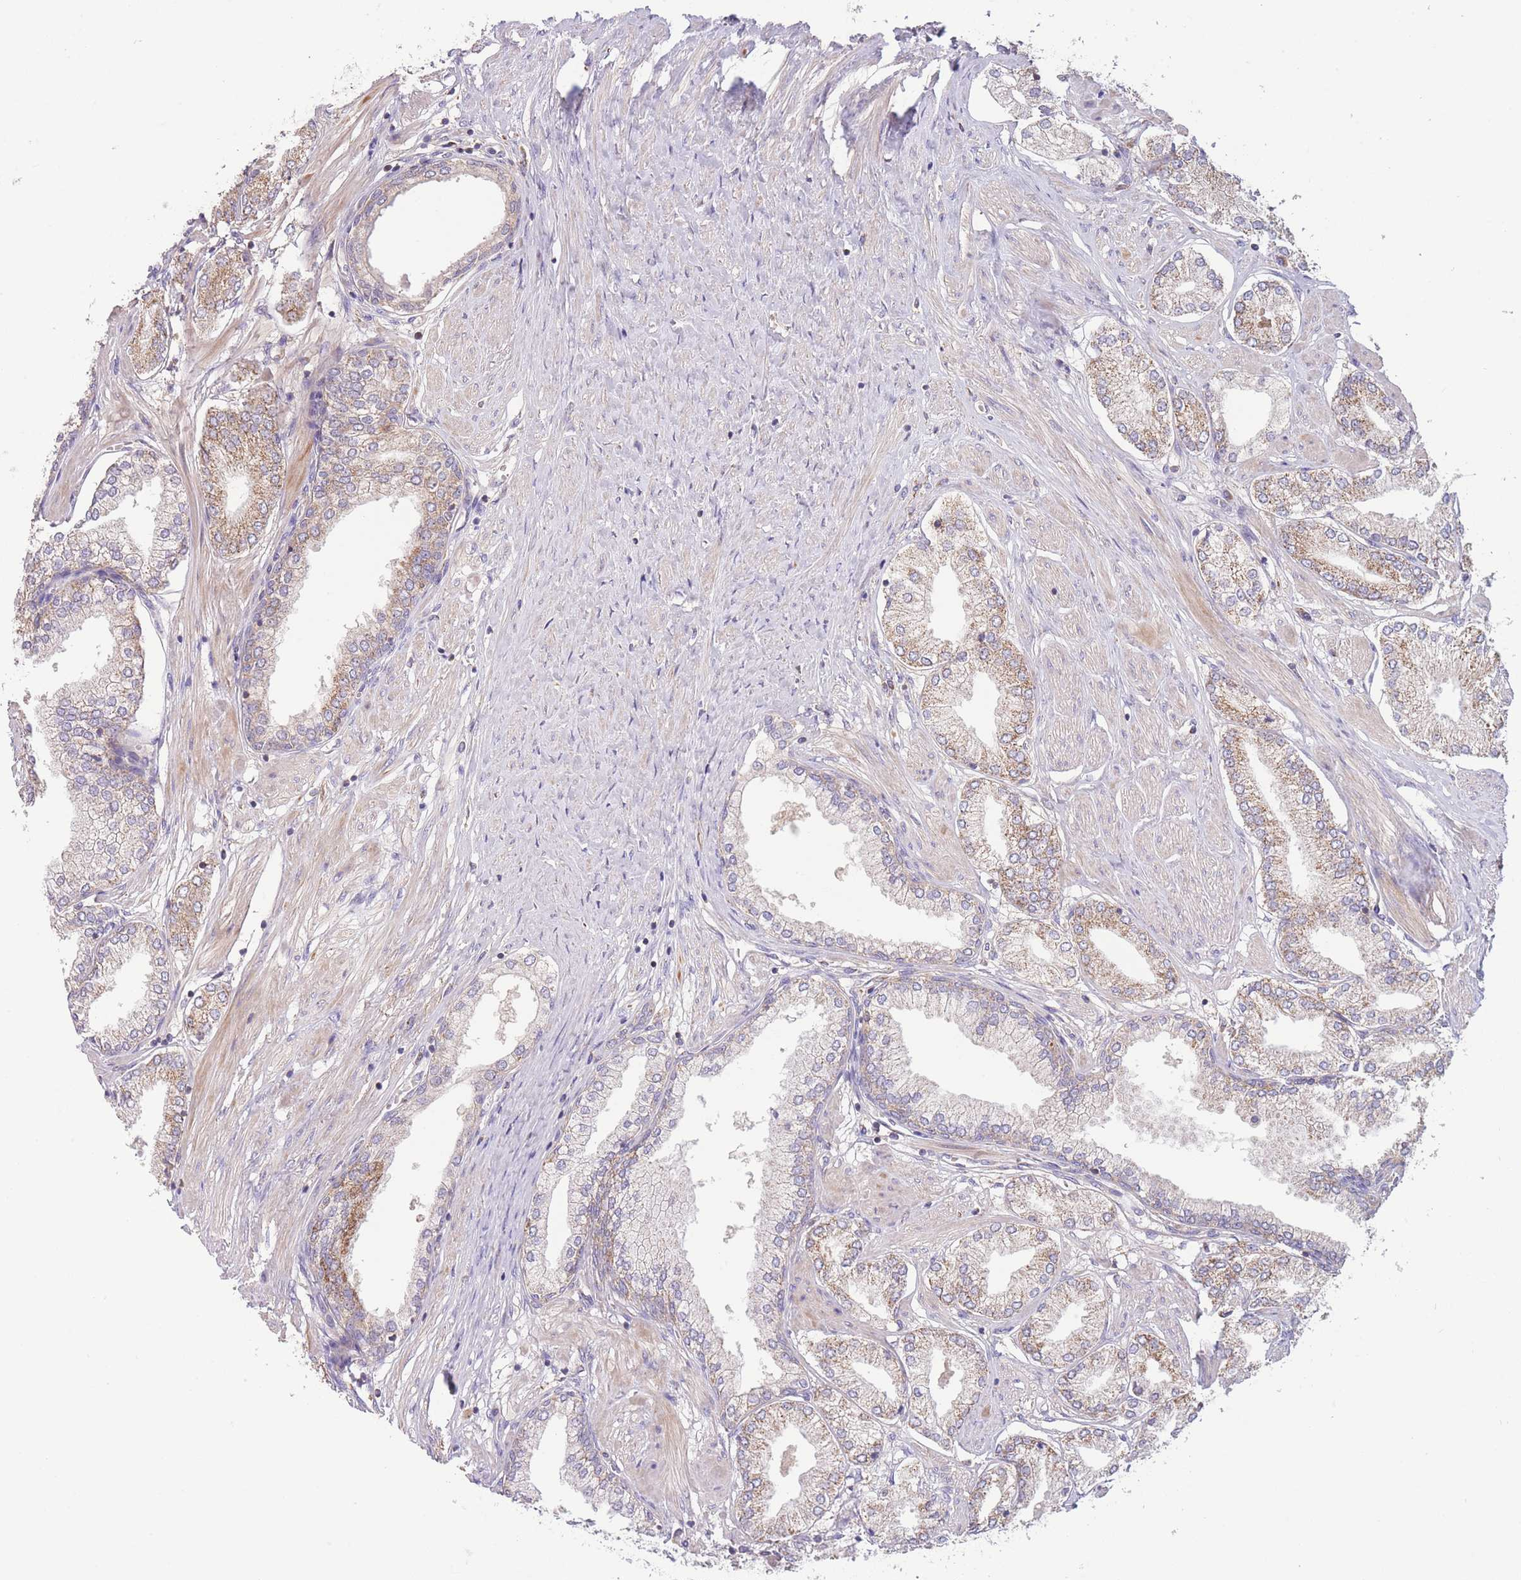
{"staining": {"intensity": "moderate", "quantity": "25%-75%", "location": "cytoplasmic/membranous"}, "tissue": "prostate cancer", "cell_type": "Tumor cells", "image_type": "cancer", "snomed": [{"axis": "morphology", "description": "Adenocarcinoma, High grade"}, {"axis": "topography", "description": "Prostate and seminal vesicle, NOS"}], "caption": "Tumor cells display moderate cytoplasmic/membranous positivity in approximately 25%-75% of cells in adenocarcinoma (high-grade) (prostate). The staining is performed using DAB (3,3'-diaminobenzidine) brown chromogen to label protein expression. The nuclei are counter-stained blue using hematoxylin.", "gene": "SLC25A42", "patient": {"sex": "male", "age": 64}}